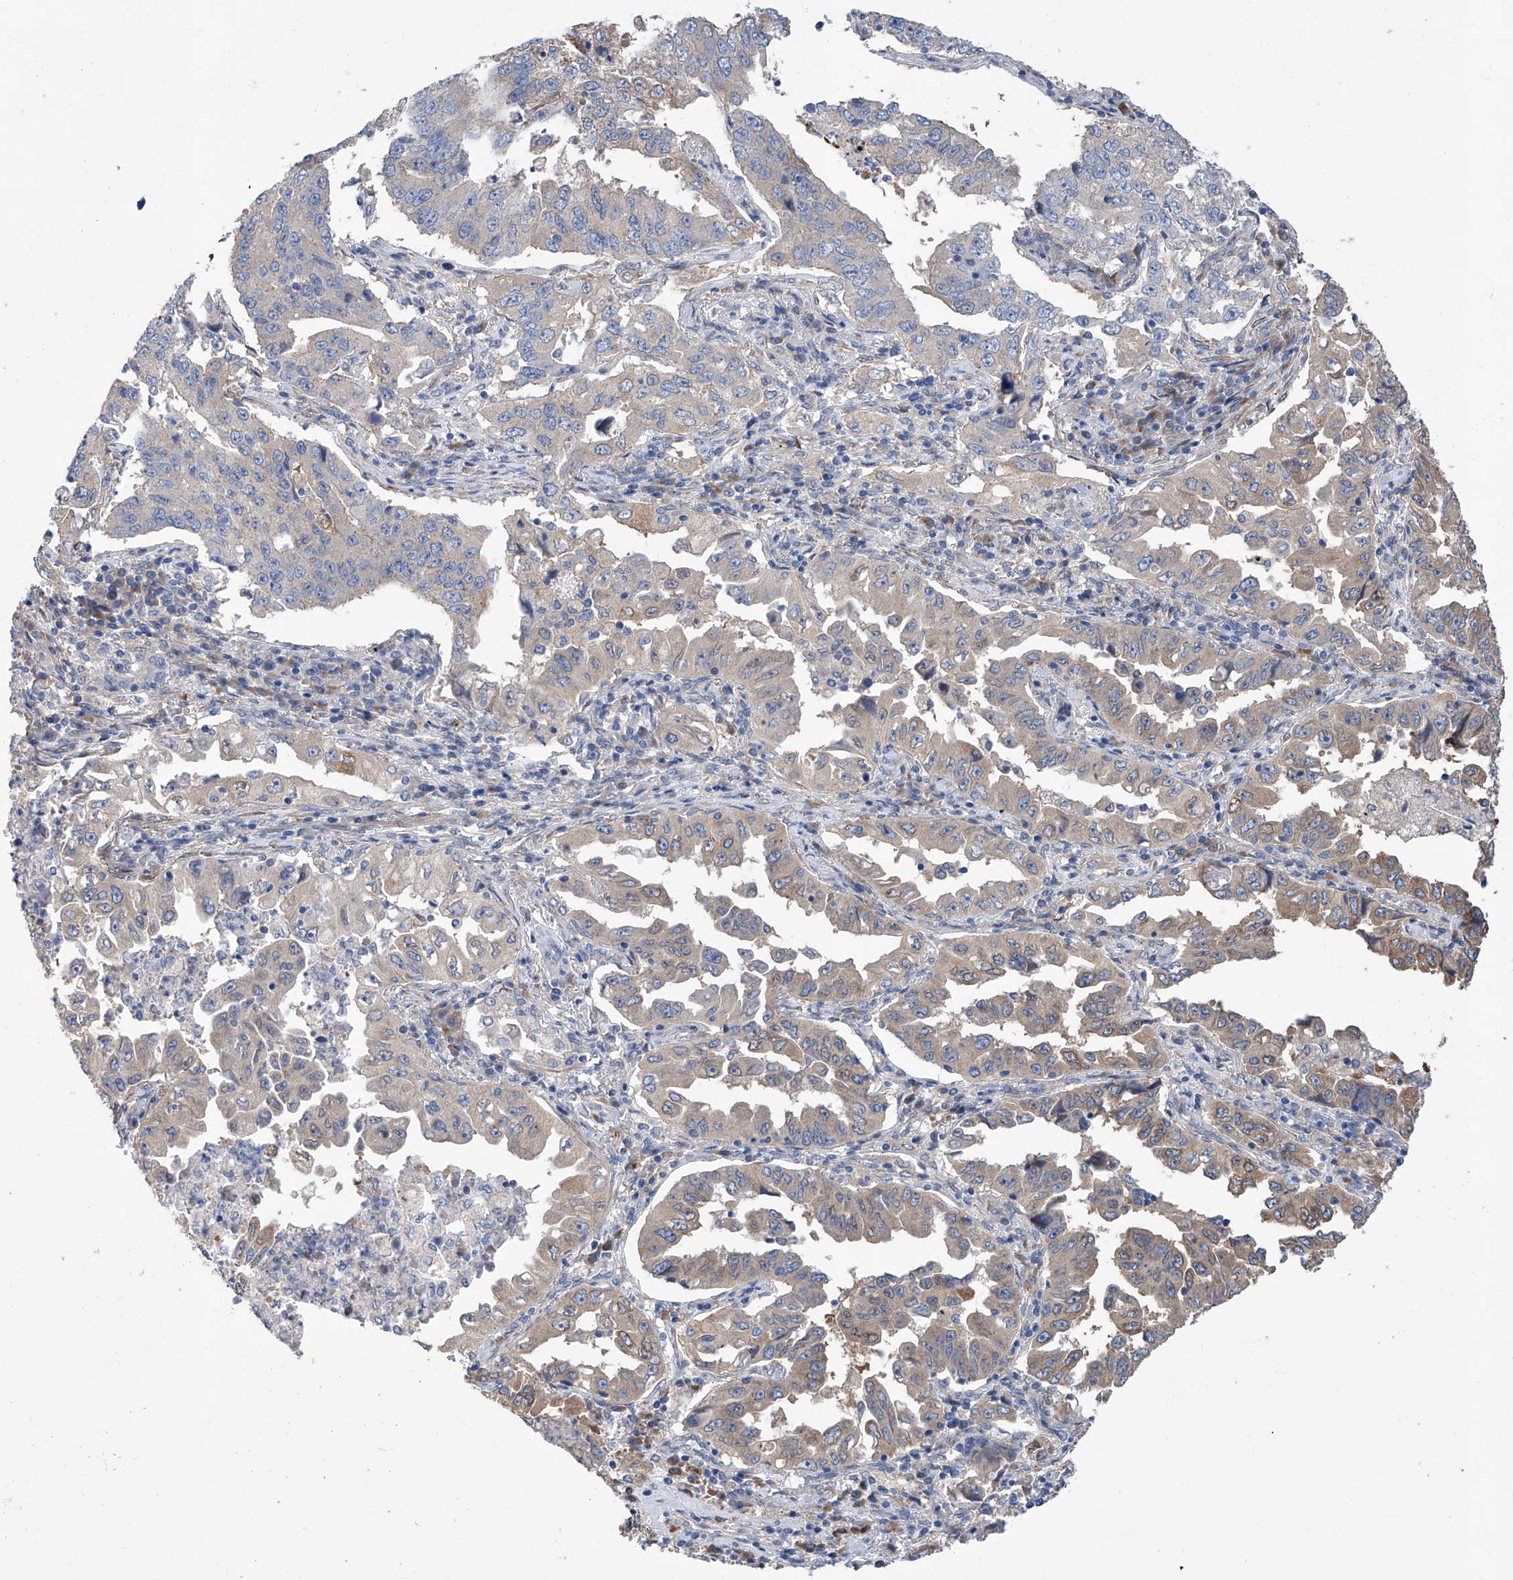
{"staining": {"intensity": "weak", "quantity": "25%-75%", "location": "cytoplasmic/membranous"}, "tissue": "lung cancer", "cell_type": "Tumor cells", "image_type": "cancer", "snomed": [{"axis": "morphology", "description": "Adenocarcinoma, NOS"}, {"axis": "topography", "description": "Lung"}], "caption": "Adenocarcinoma (lung) stained with DAB (3,3'-diaminobenzidine) immunohistochemistry (IHC) reveals low levels of weak cytoplasmic/membranous expression in about 25%-75% of tumor cells.", "gene": "SMS", "patient": {"sex": "female", "age": 51}}